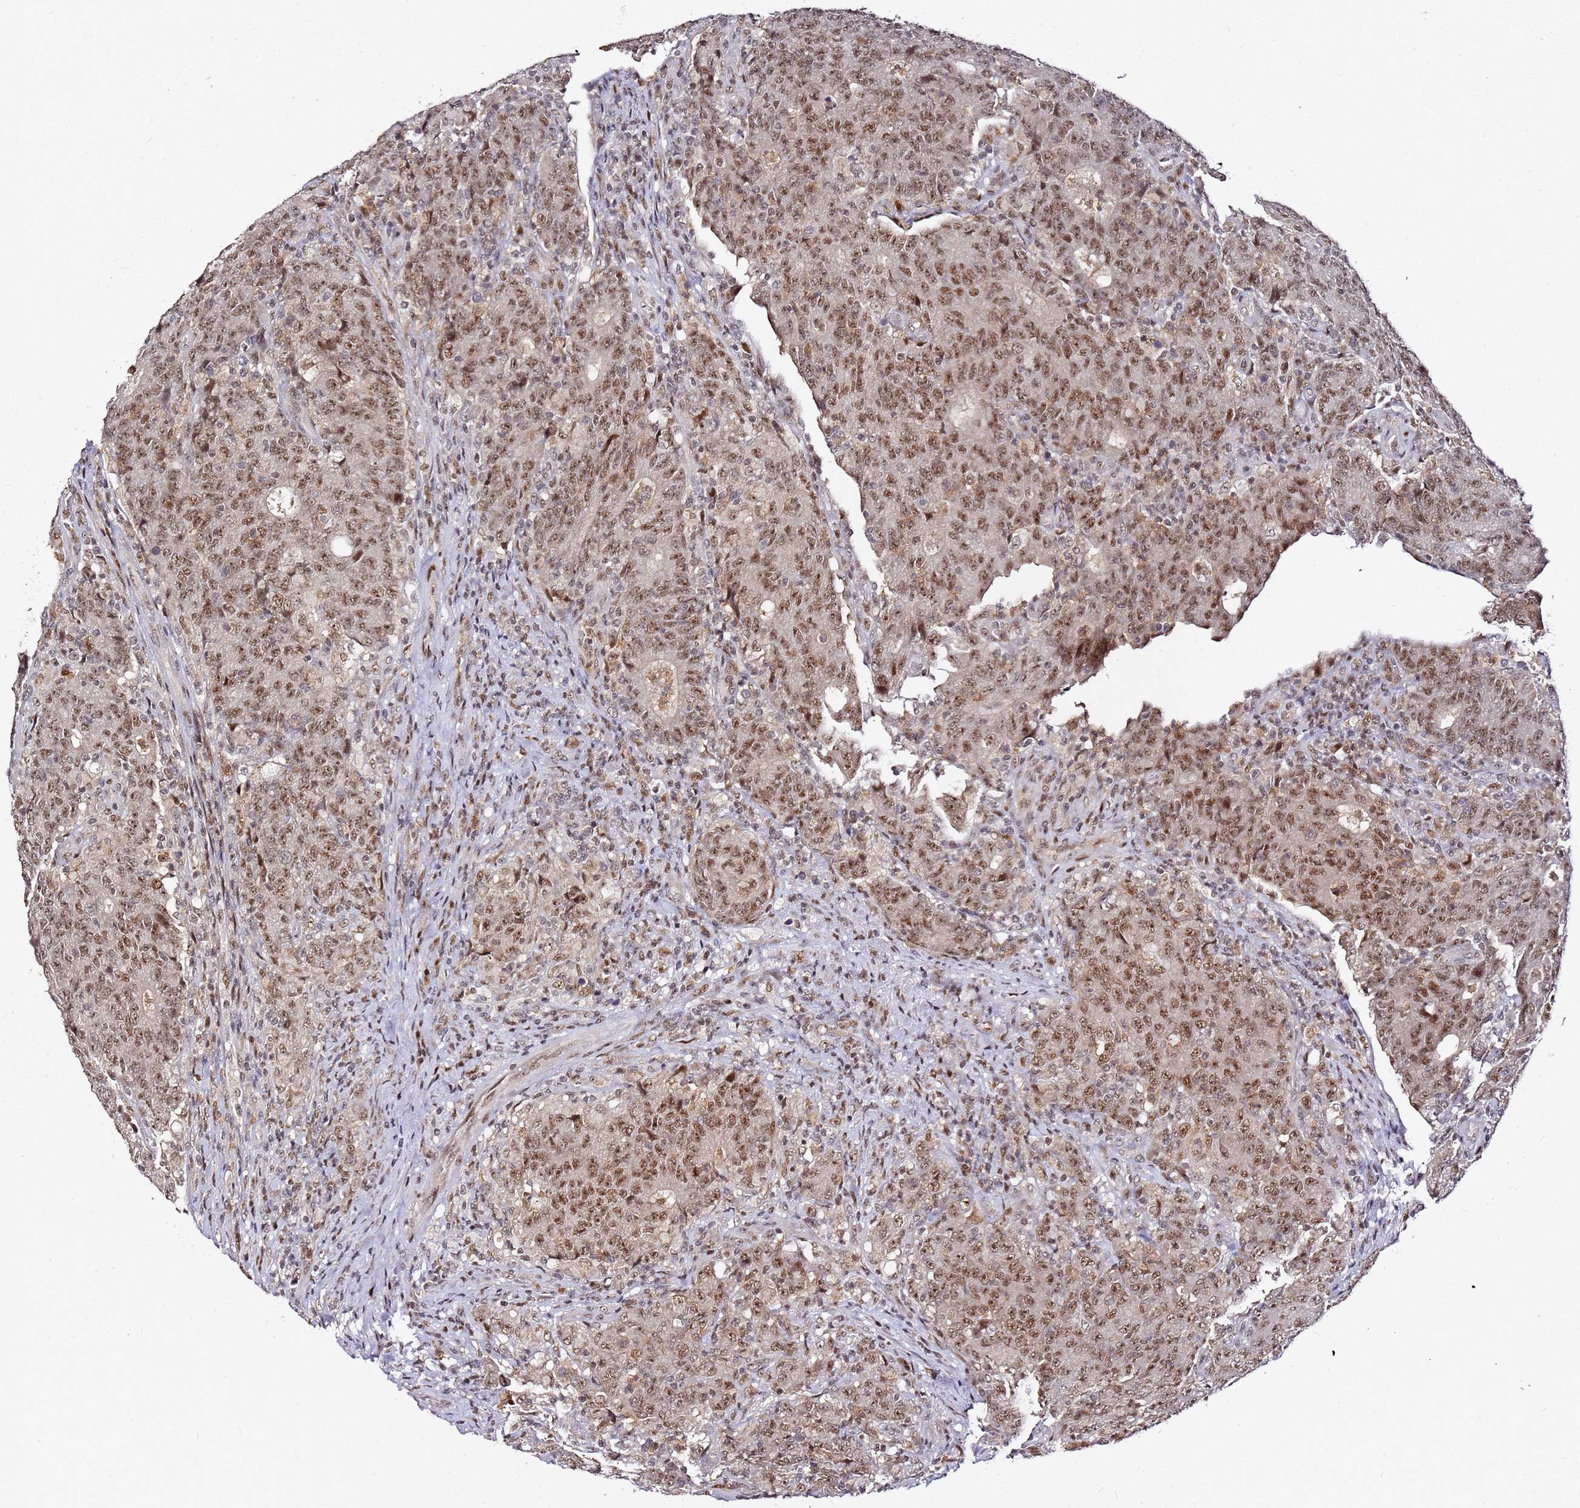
{"staining": {"intensity": "moderate", "quantity": ">75%", "location": "nuclear"}, "tissue": "colorectal cancer", "cell_type": "Tumor cells", "image_type": "cancer", "snomed": [{"axis": "morphology", "description": "Adenocarcinoma, NOS"}, {"axis": "topography", "description": "Colon"}], "caption": "This is an image of immunohistochemistry staining of colorectal adenocarcinoma, which shows moderate staining in the nuclear of tumor cells.", "gene": "FCF1", "patient": {"sex": "female", "age": 75}}